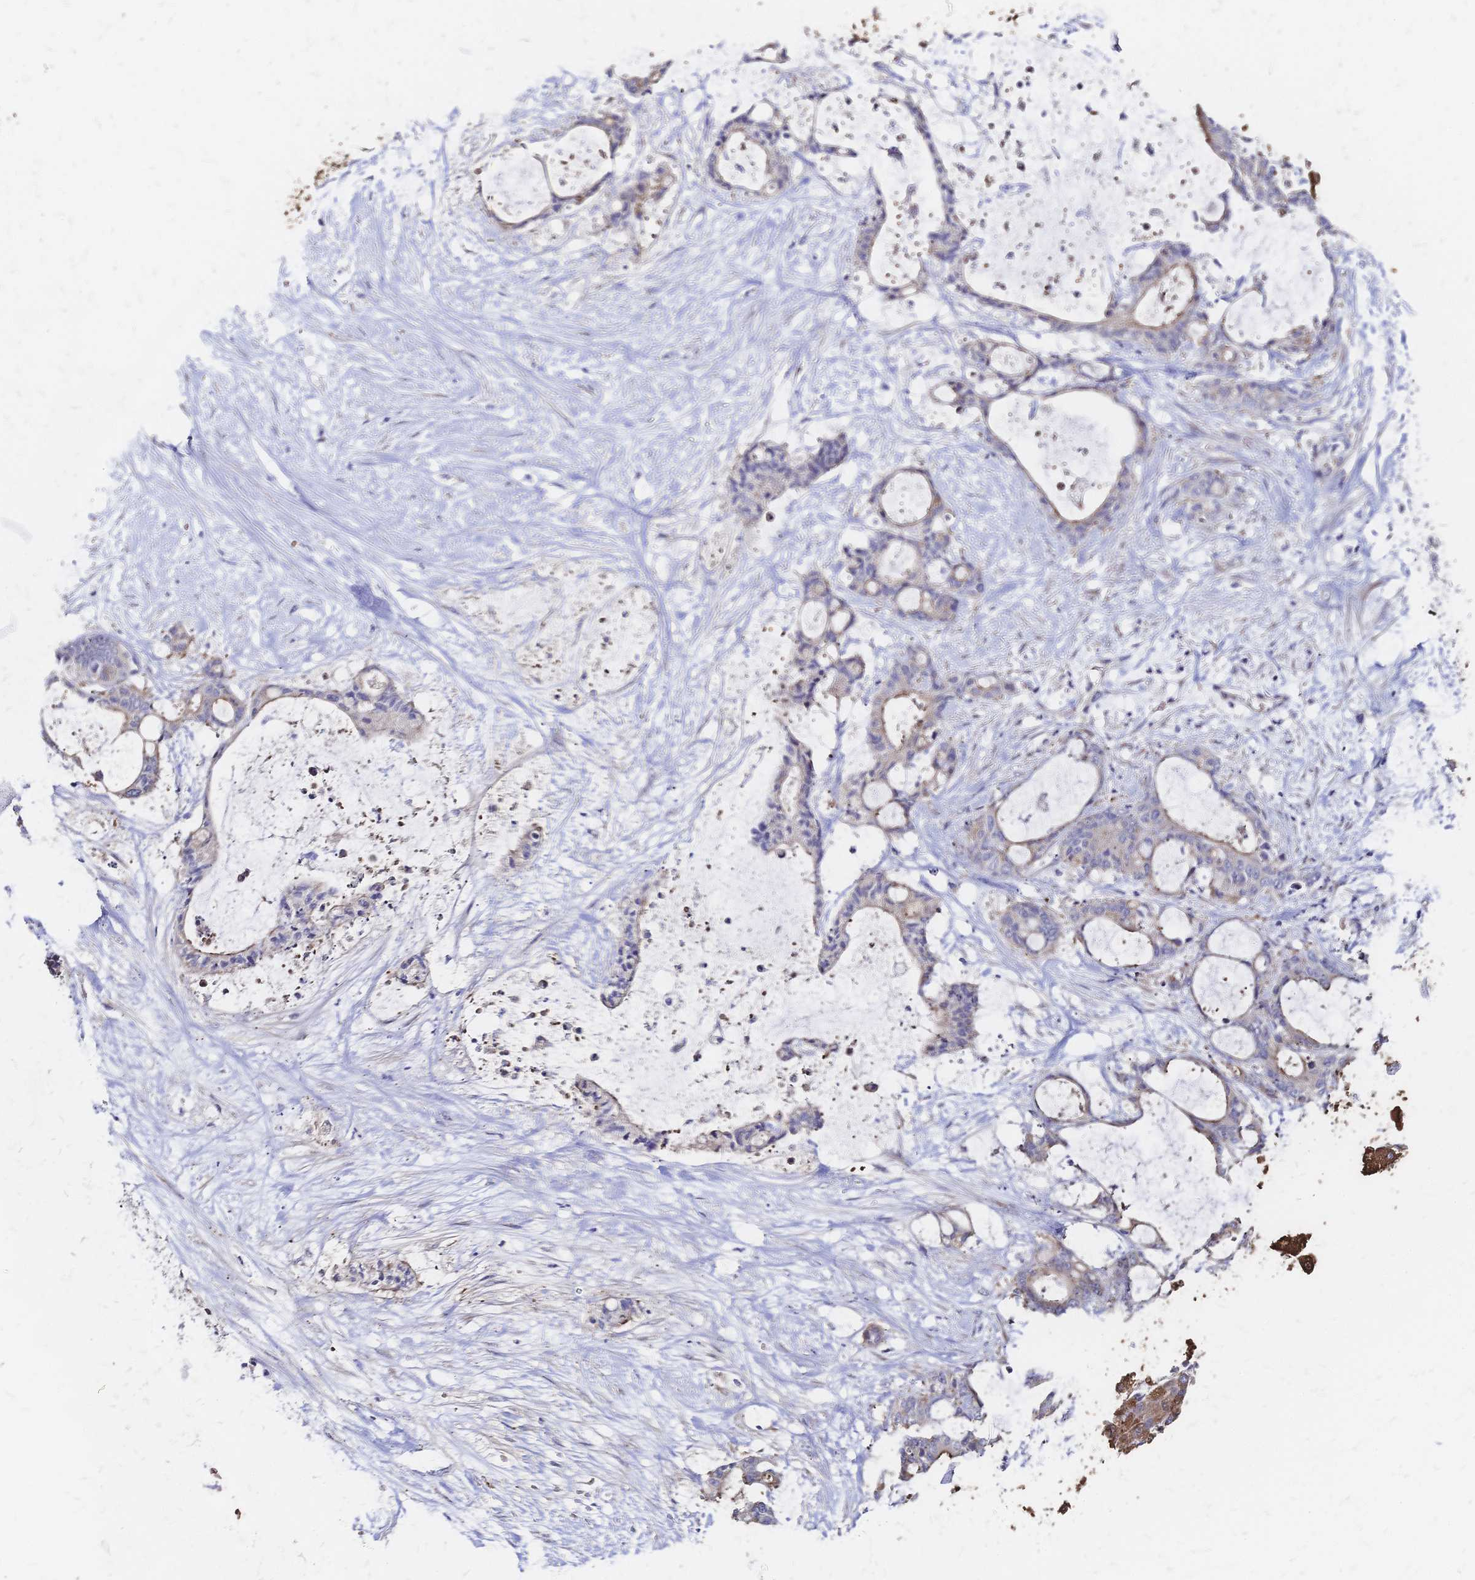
{"staining": {"intensity": "negative", "quantity": "none", "location": "none"}, "tissue": "liver cancer", "cell_type": "Tumor cells", "image_type": "cancer", "snomed": [{"axis": "morphology", "description": "Normal tissue, NOS"}, {"axis": "morphology", "description": "Cholangiocarcinoma"}, {"axis": "topography", "description": "Liver"}, {"axis": "topography", "description": "Peripheral nerve tissue"}], "caption": "Protein analysis of liver cancer (cholangiocarcinoma) demonstrates no significant staining in tumor cells.", "gene": "SLC5A1", "patient": {"sex": "female", "age": 73}}